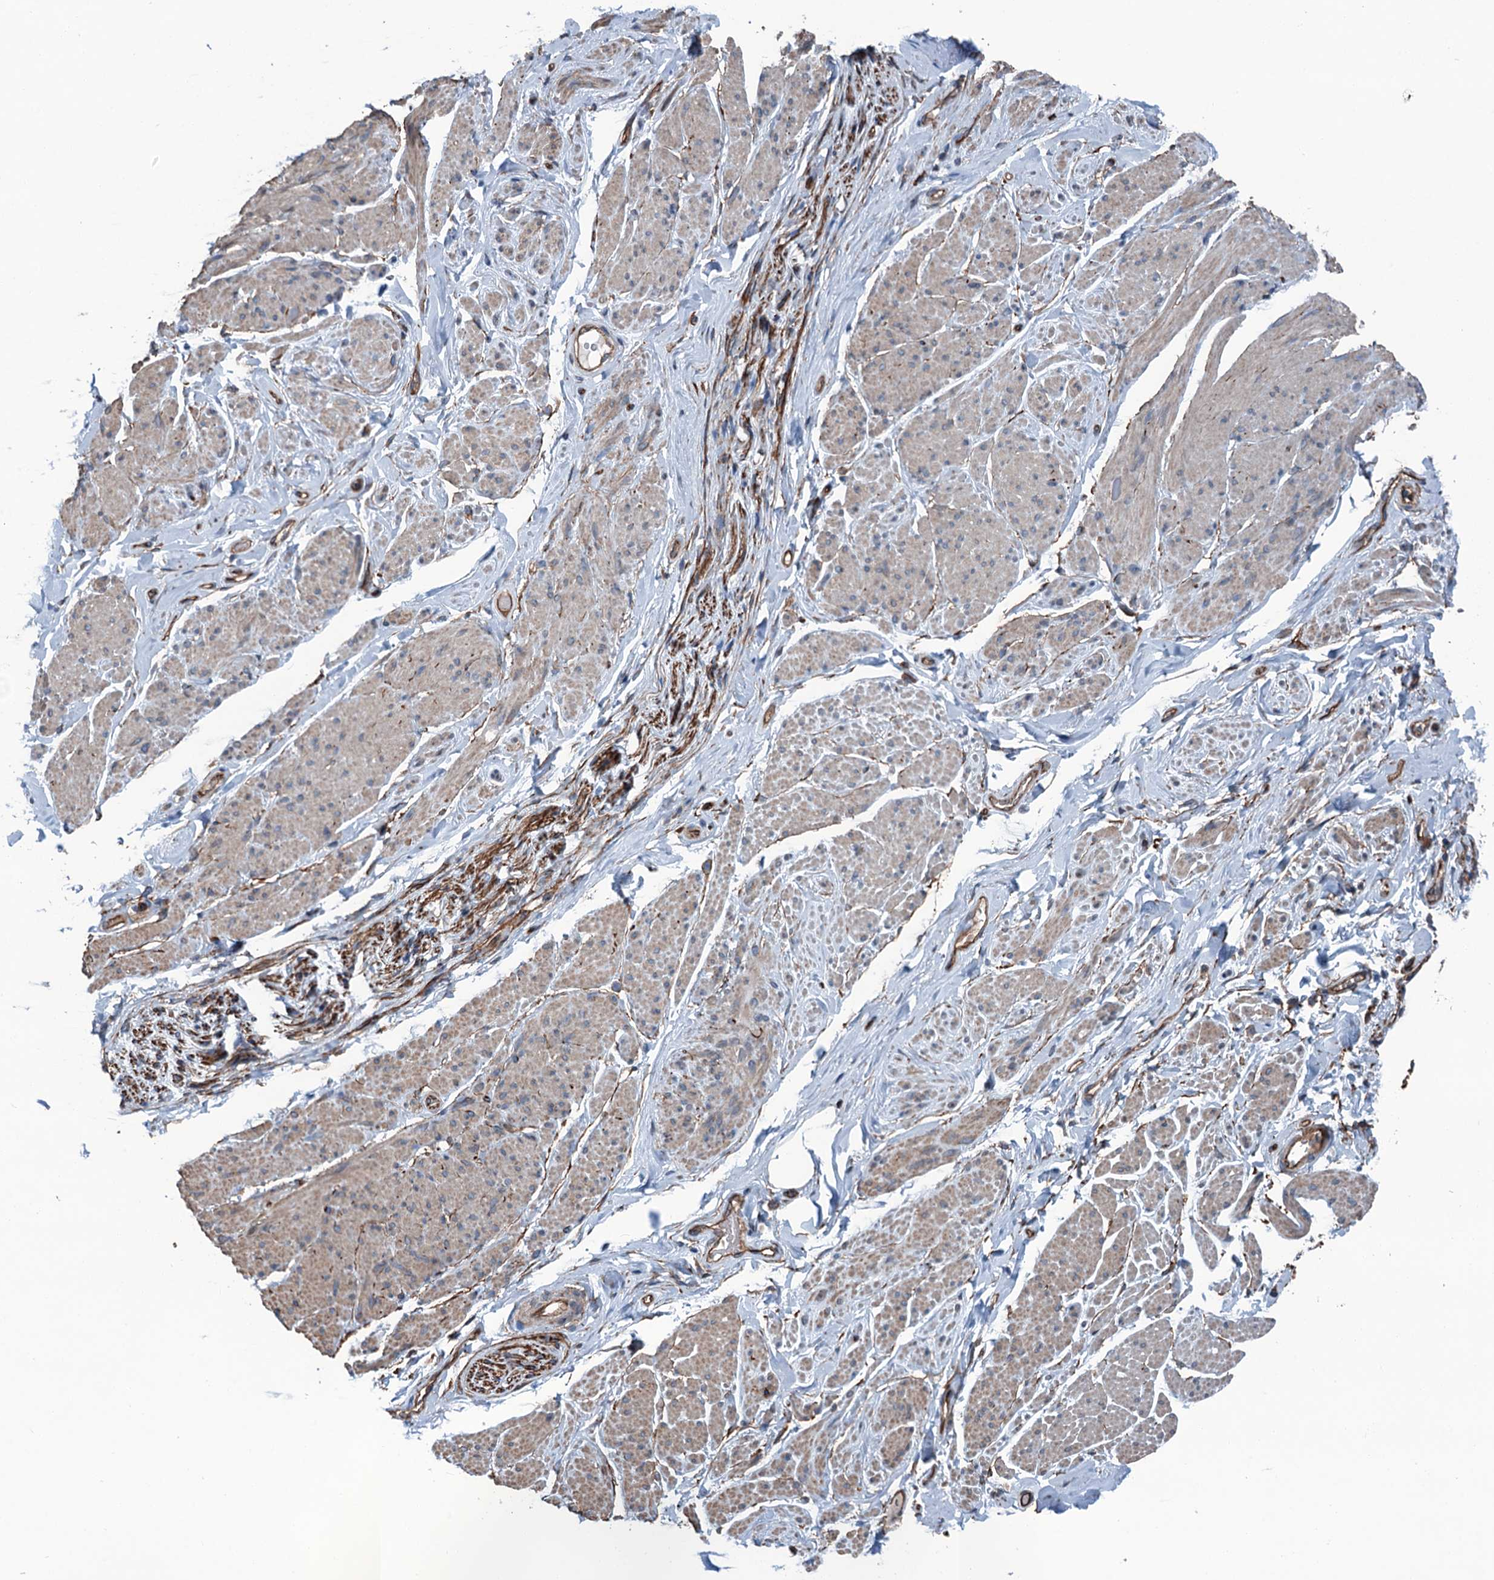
{"staining": {"intensity": "weak", "quantity": "<25%", "location": "cytoplasmic/membranous"}, "tissue": "smooth muscle", "cell_type": "Smooth muscle cells", "image_type": "normal", "snomed": [{"axis": "morphology", "description": "Normal tissue, NOS"}, {"axis": "topography", "description": "Smooth muscle"}, {"axis": "topography", "description": "Peripheral nerve tissue"}], "caption": "DAB (3,3'-diaminobenzidine) immunohistochemical staining of unremarkable smooth muscle demonstrates no significant positivity in smooth muscle cells.", "gene": "NMRAL1", "patient": {"sex": "male", "age": 69}}